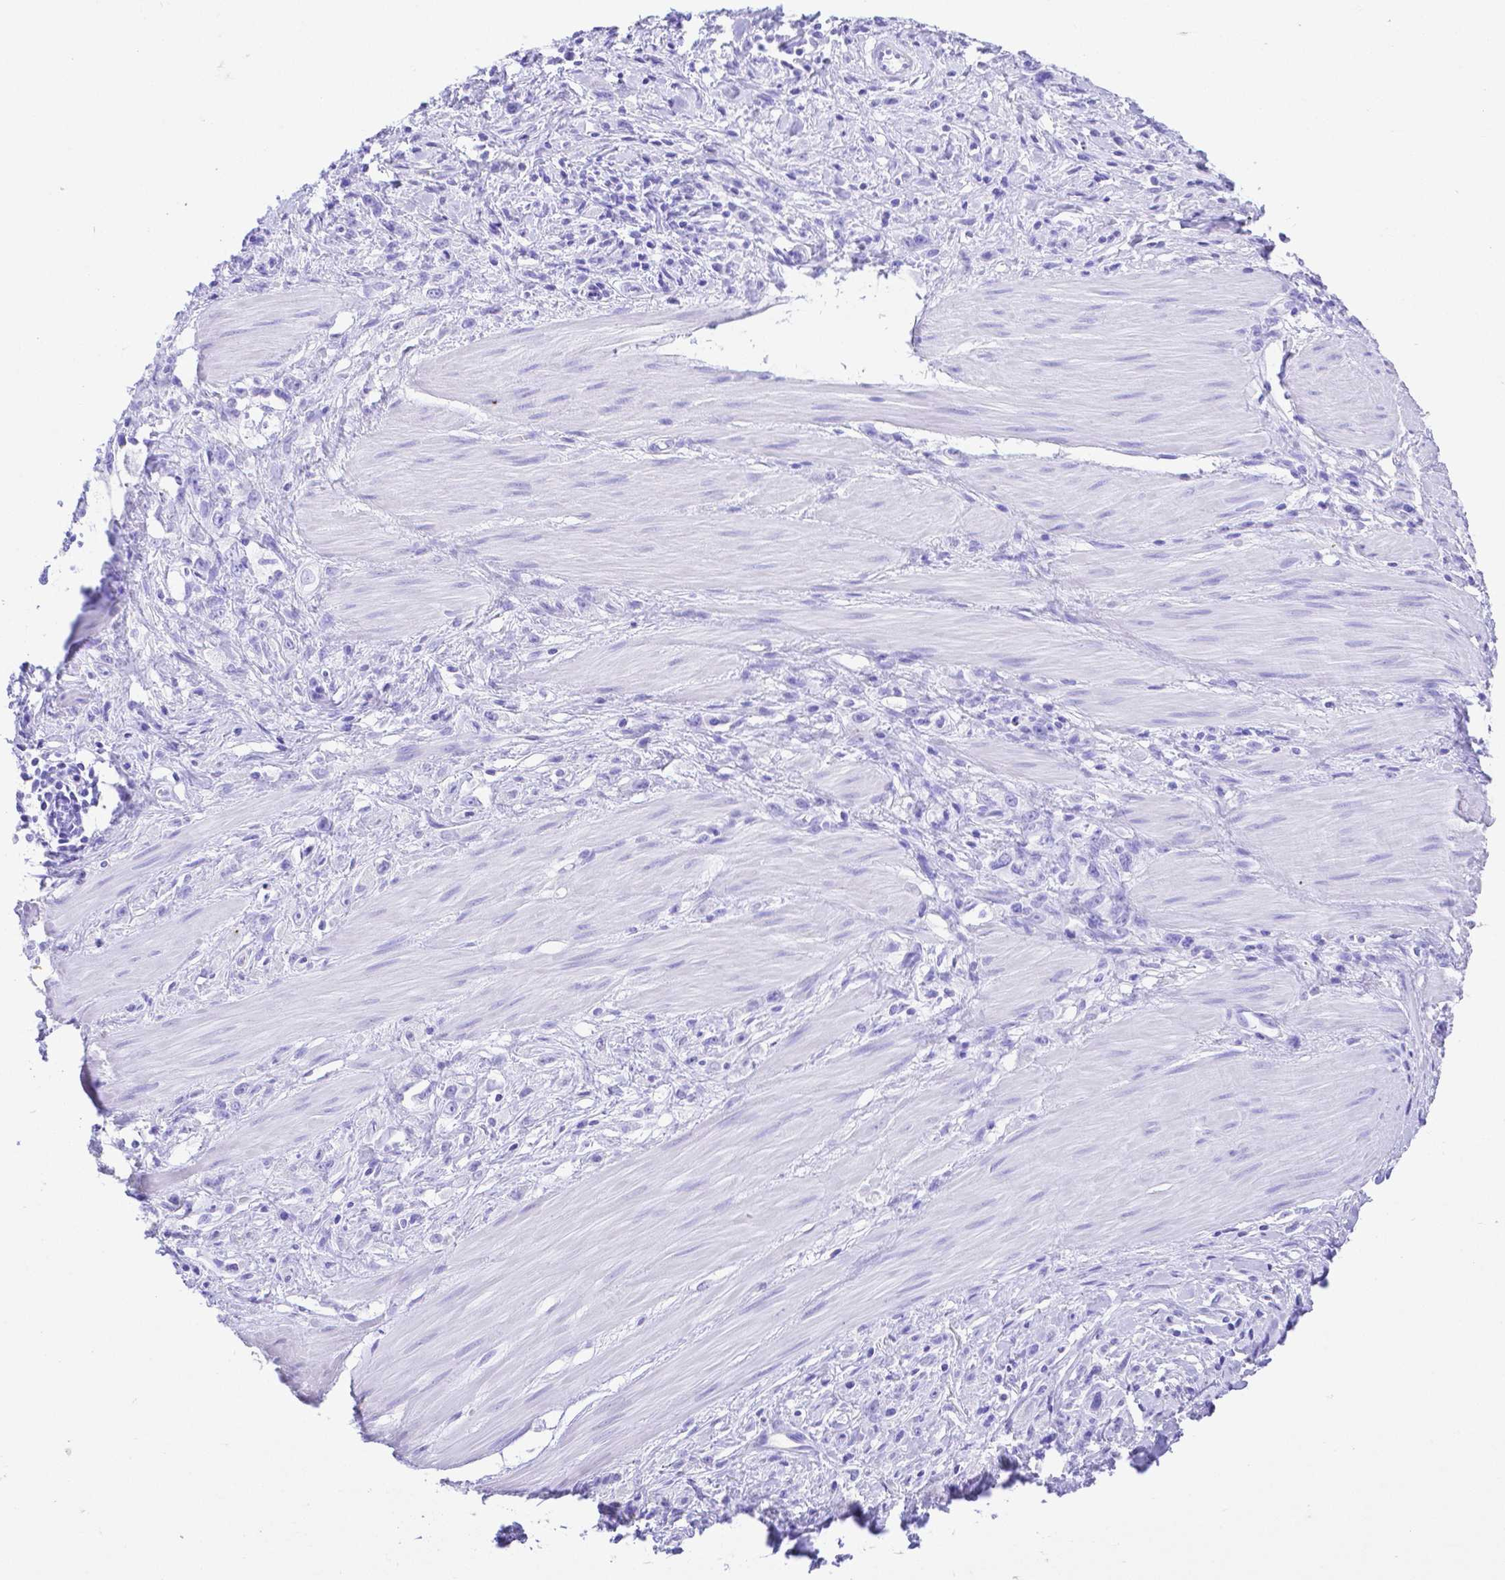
{"staining": {"intensity": "negative", "quantity": "none", "location": "none"}, "tissue": "stomach cancer", "cell_type": "Tumor cells", "image_type": "cancer", "snomed": [{"axis": "morphology", "description": "Adenocarcinoma, NOS"}, {"axis": "topography", "description": "Stomach"}], "caption": "Immunohistochemistry (IHC) histopathology image of neoplastic tissue: stomach cancer stained with DAB (3,3'-diaminobenzidine) reveals no significant protein expression in tumor cells.", "gene": "SMR3A", "patient": {"sex": "male", "age": 47}}